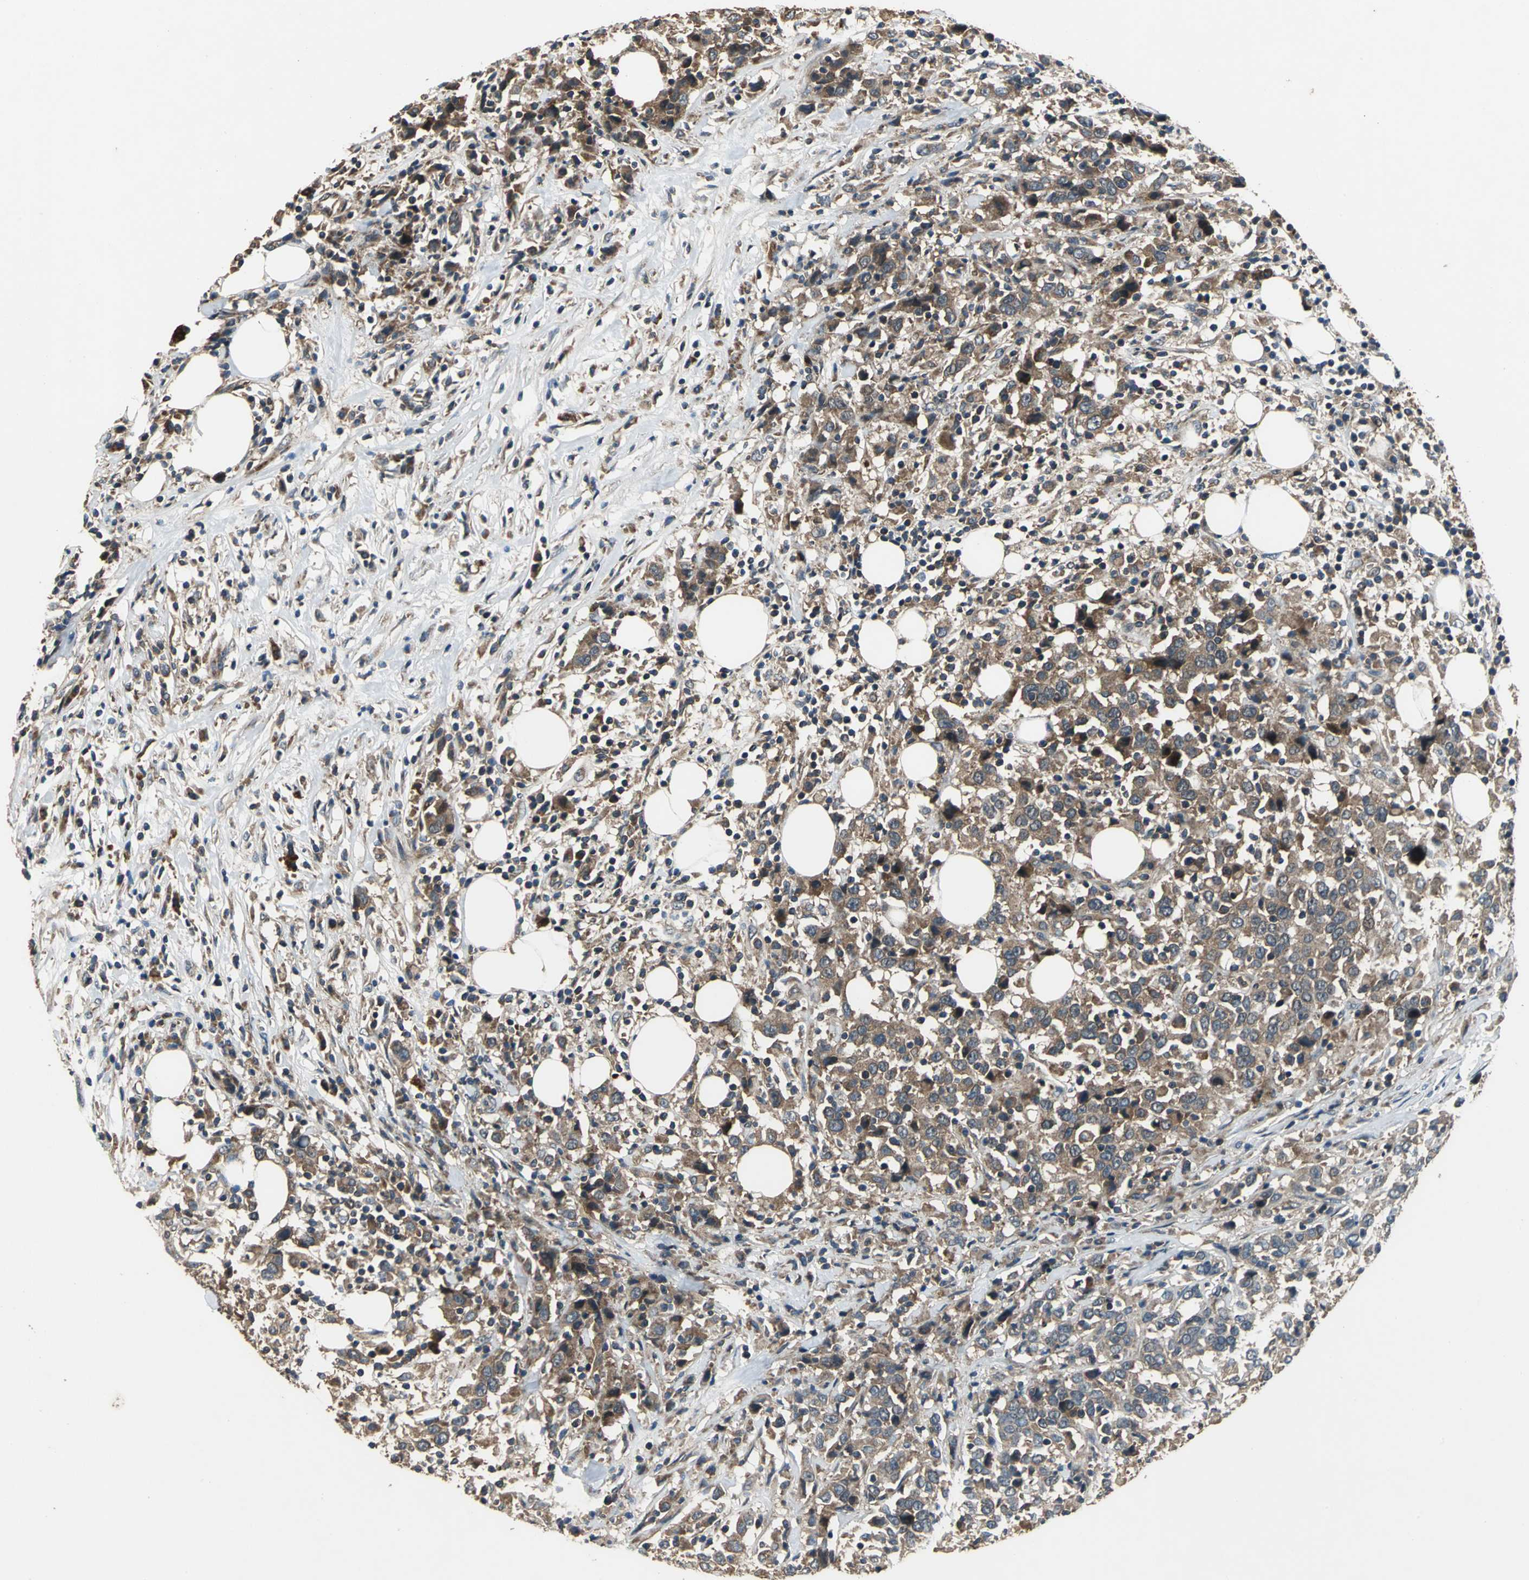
{"staining": {"intensity": "strong", "quantity": ">75%", "location": "cytoplasmic/membranous"}, "tissue": "urothelial cancer", "cell_type": "Tumor cells", "image_type": "cancer", "snomed": [{"axis": "morphology", "description": "Urothelial carcinoma, High grade"}, {"axis": "topography", "description": "Urinary bladder"}], "caption": "High-power microscopy captured an immunohistochemistry image of high-grade urothelial carcinoma, revealing strong cytoplasmic/membranous expression in about >75% of tumor cells. (Stains: DAB in brown, nuclei in blue, Microscopy: brightfield microscopy at high magnification).", "gene": "ZNF608", "patient": {"sex": "male", "age": 61}}